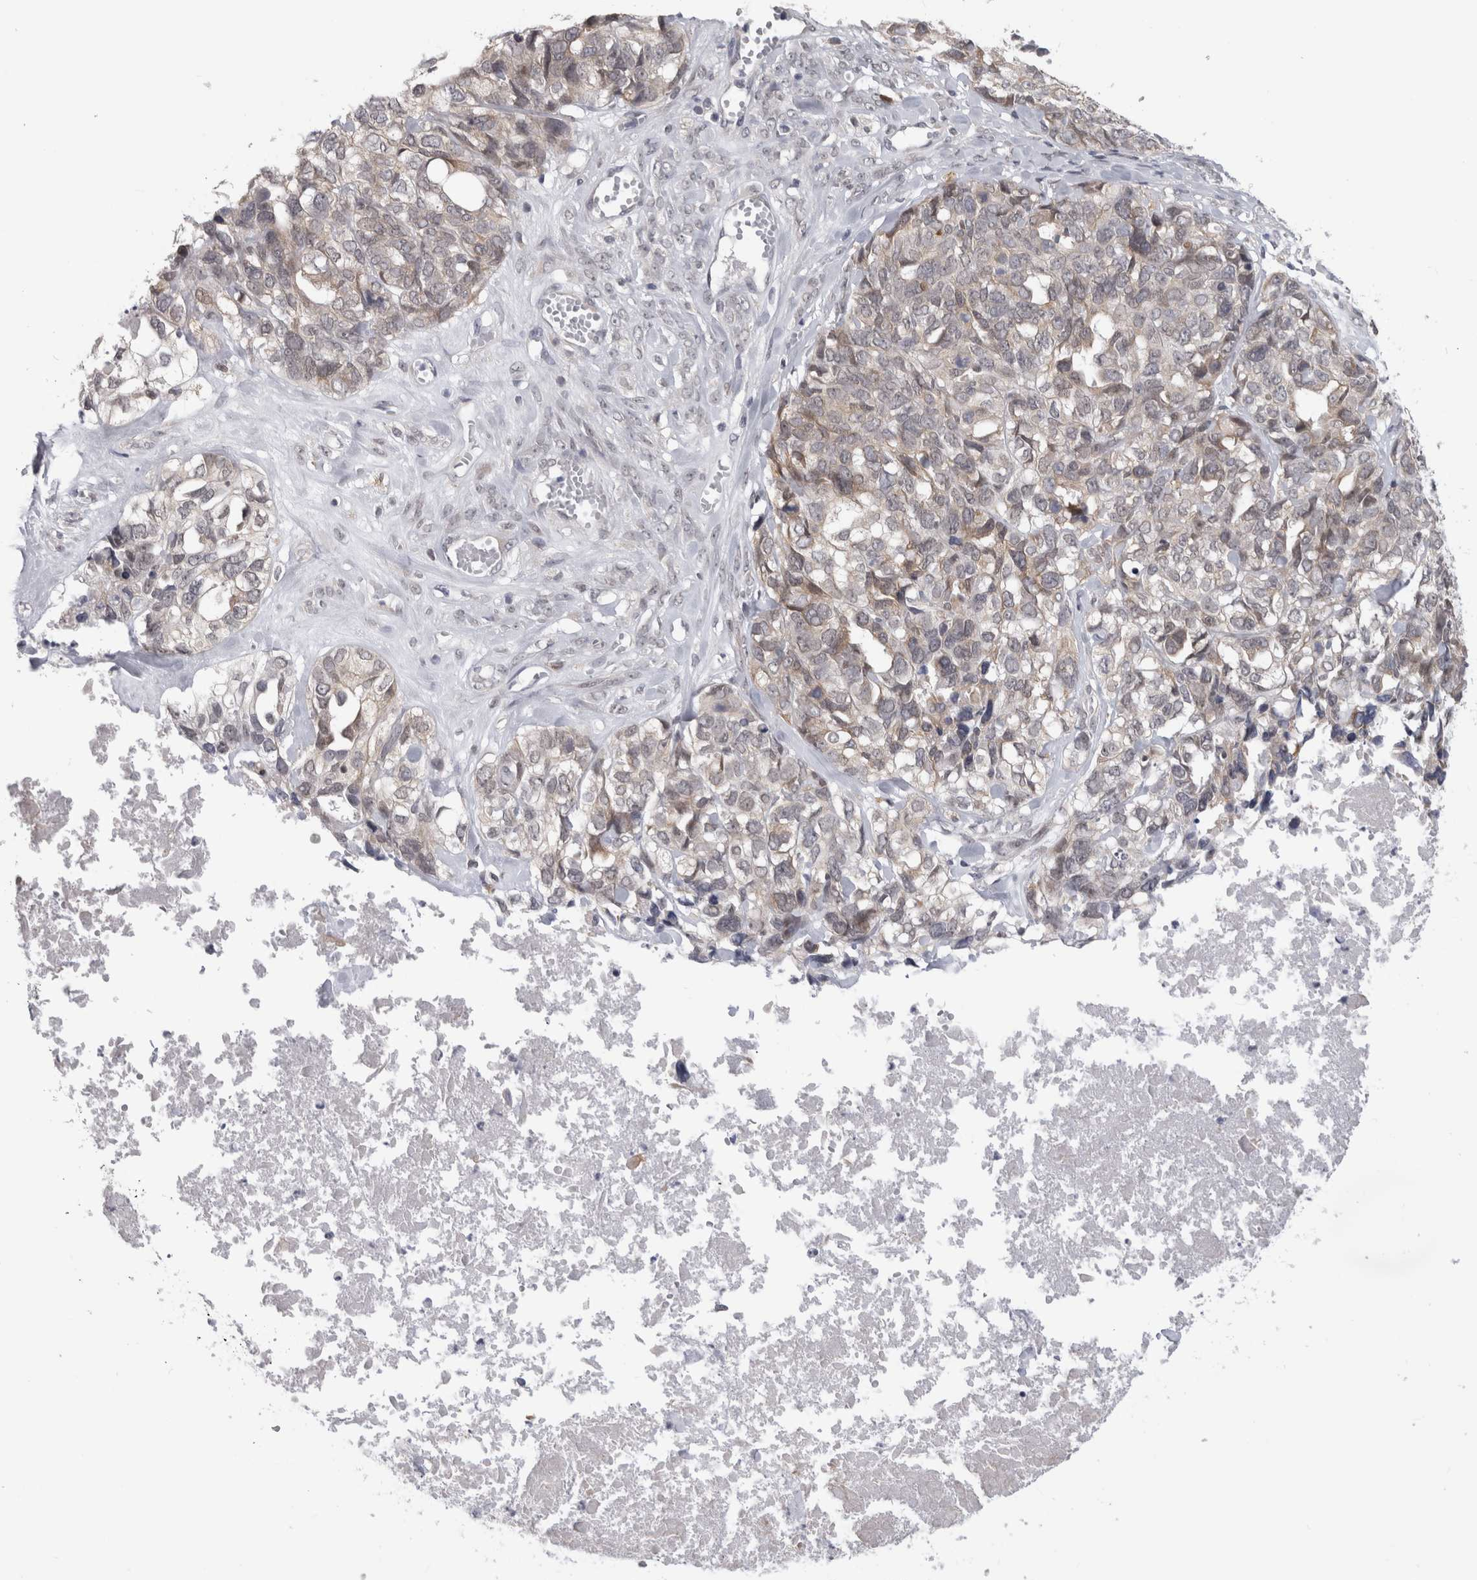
{"staining": {"intensity": "weak", "quantity": "<25%", "location": "cytoplasmic/membranous"}, "tissue": "ovarian cancer", "cell_type": "Tumor cells", "image_type": "cancer", "snomed": [{"axis": "morphology", "description": "Cystadenocarcinoma, serous, NOS"}, {"axis": "topography", "description": "Ovary"}], "caption": "Human serous cystadenocarcinoma (ovarian) stained for a protein using IHC displays no expression in tumor cells.", "gene": "TMEM242", "patient": {"sex": "female", "age": 79}}